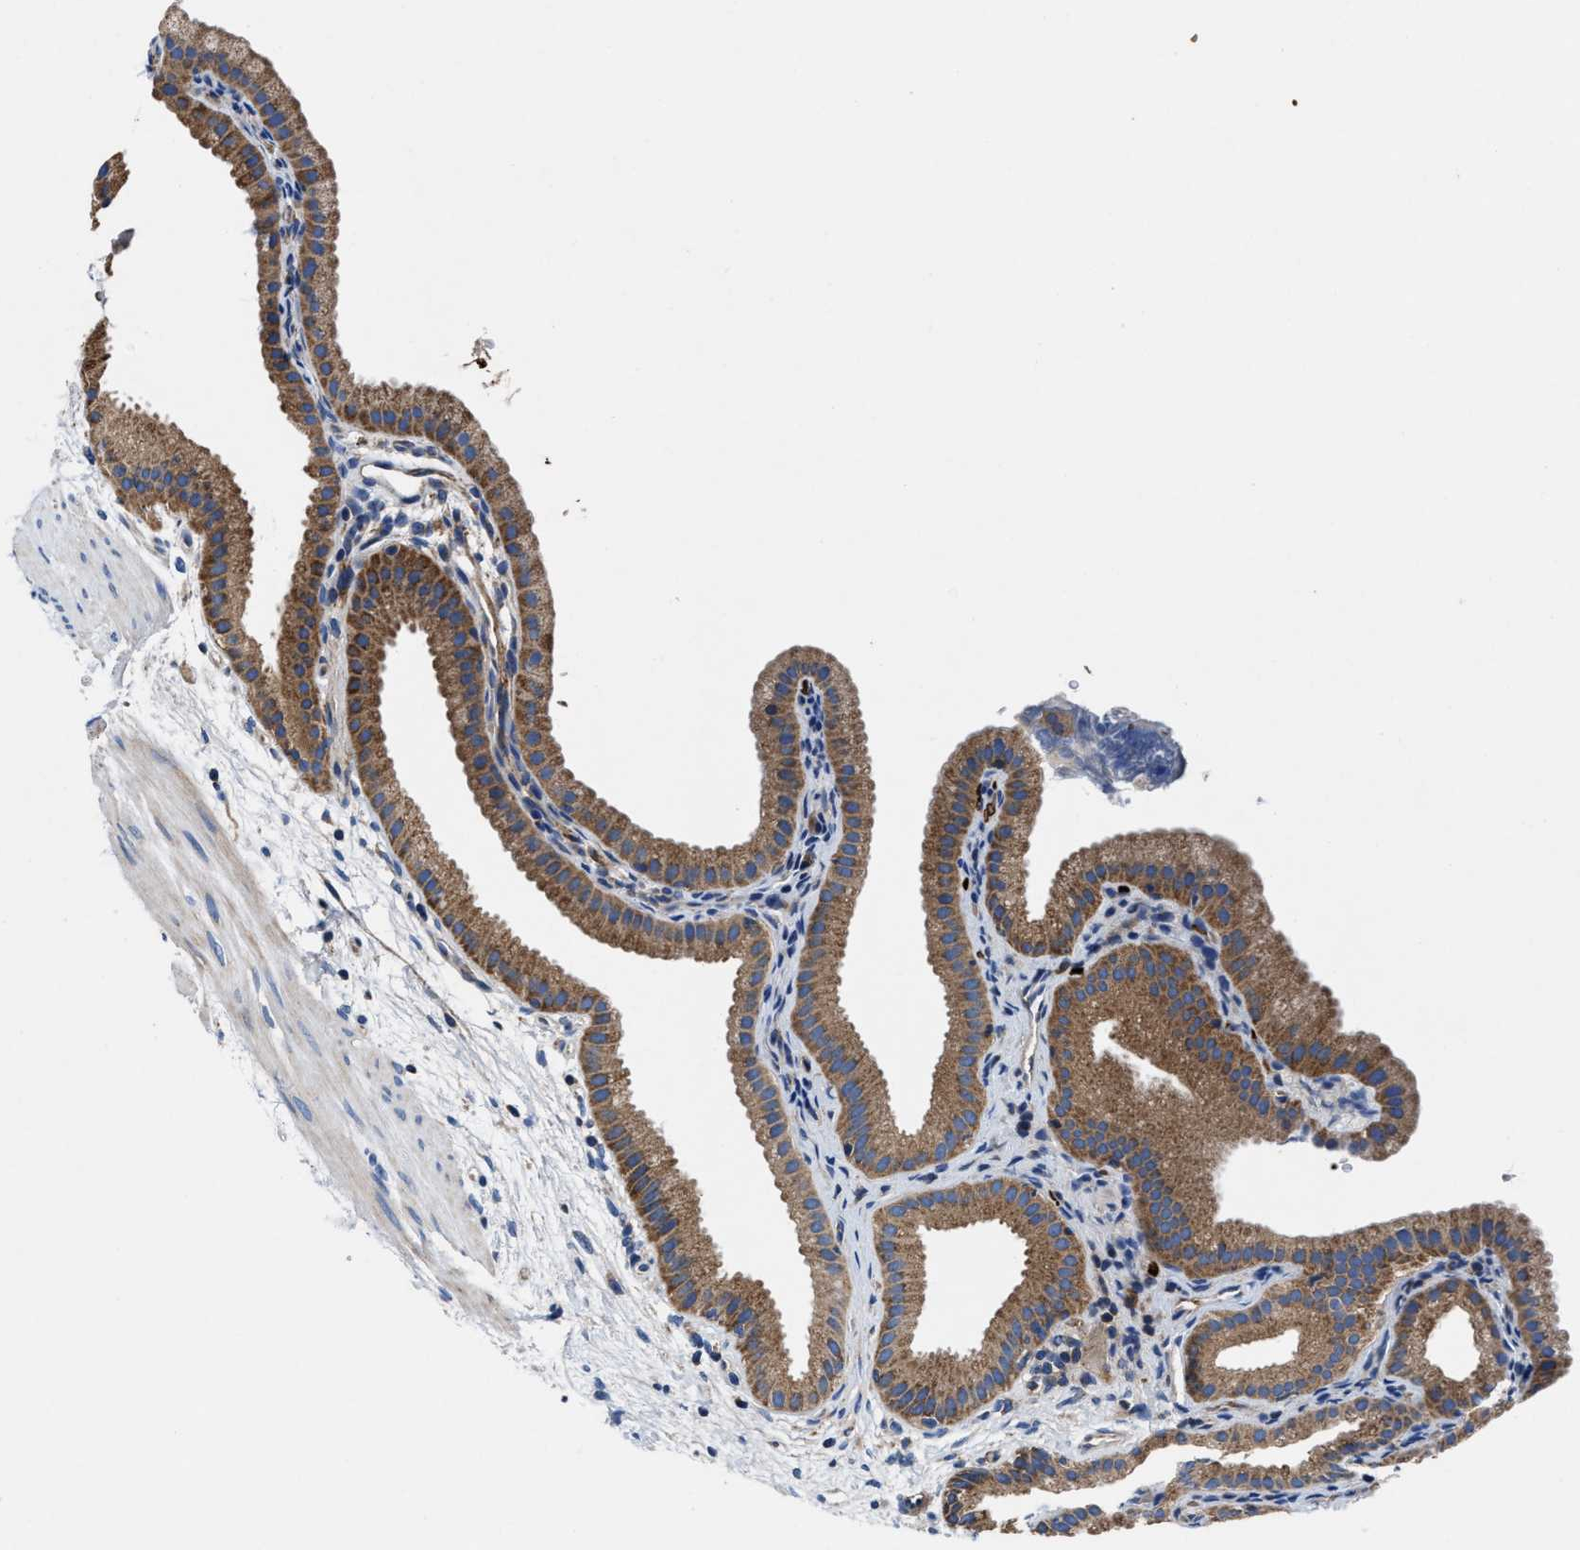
{"staining": {"intensity": "moderate", "quantity": ">75%", "location": "cytoplasmic/membranous"}, "tissue": "gallbladder", "cell_type": "Glandular cells", "image_type": "normal", "snomed": [{"axis": "morphology", "description": "Normal tissue, NOS"}, {"axis": "topography", "description": "Gallbladder"}], "caption": "A medium amount of moderate cytoplasmic/membranous staining is appreciated in about >75% of glandular cells in benign gallbladder. The staining was performed using DAB (3,3'-diaminobenzidine) to visualize the protein expression in brown, while the nuclei were stained in blue with hematoxylin (Magnification: 20x).", "gene": "PHLPP1", "patient": {"sex": "female", "age": 64}}